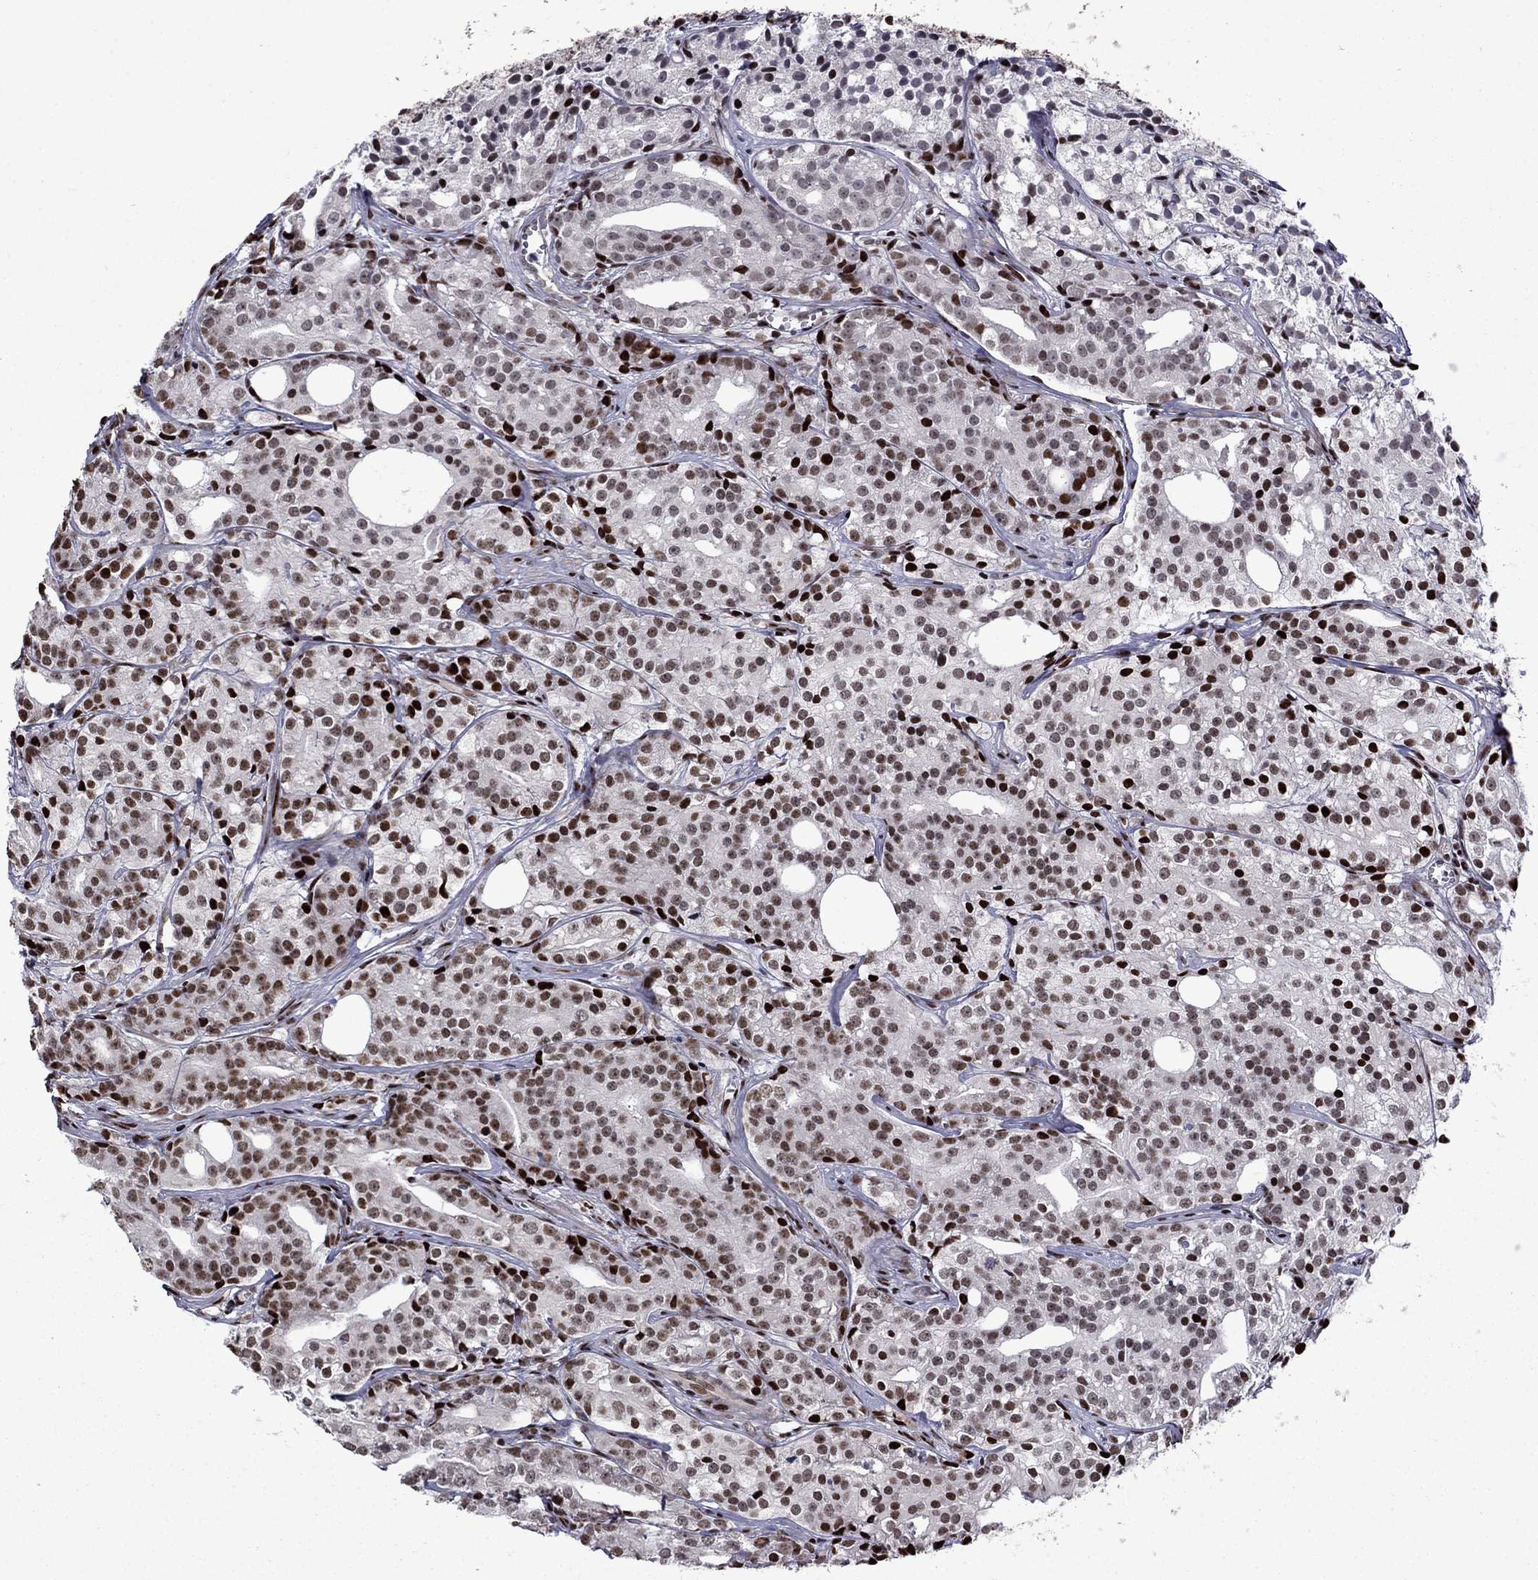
{"staining": {"intensity": "moderate", "quantity": "25%-75%", "location": "nuclear"}, "tissue": "prostate cancer", "cell_type": "Tumor cells", "image_type": "cancer", "snomed": [{"axis": "morphology", "description": "Adenocarcinoma, Medium grade"}, {"axis": "topography", "description": "Prostate"}], "caption": "Immunohistochemistry (IHC) (DAB) staining of prostate cancer displays moderate nuclear protein positivity in about 25%-75% of tumor cells.", "gene": "LIMK1", "patient": {"sex": "male", "age": 74}}